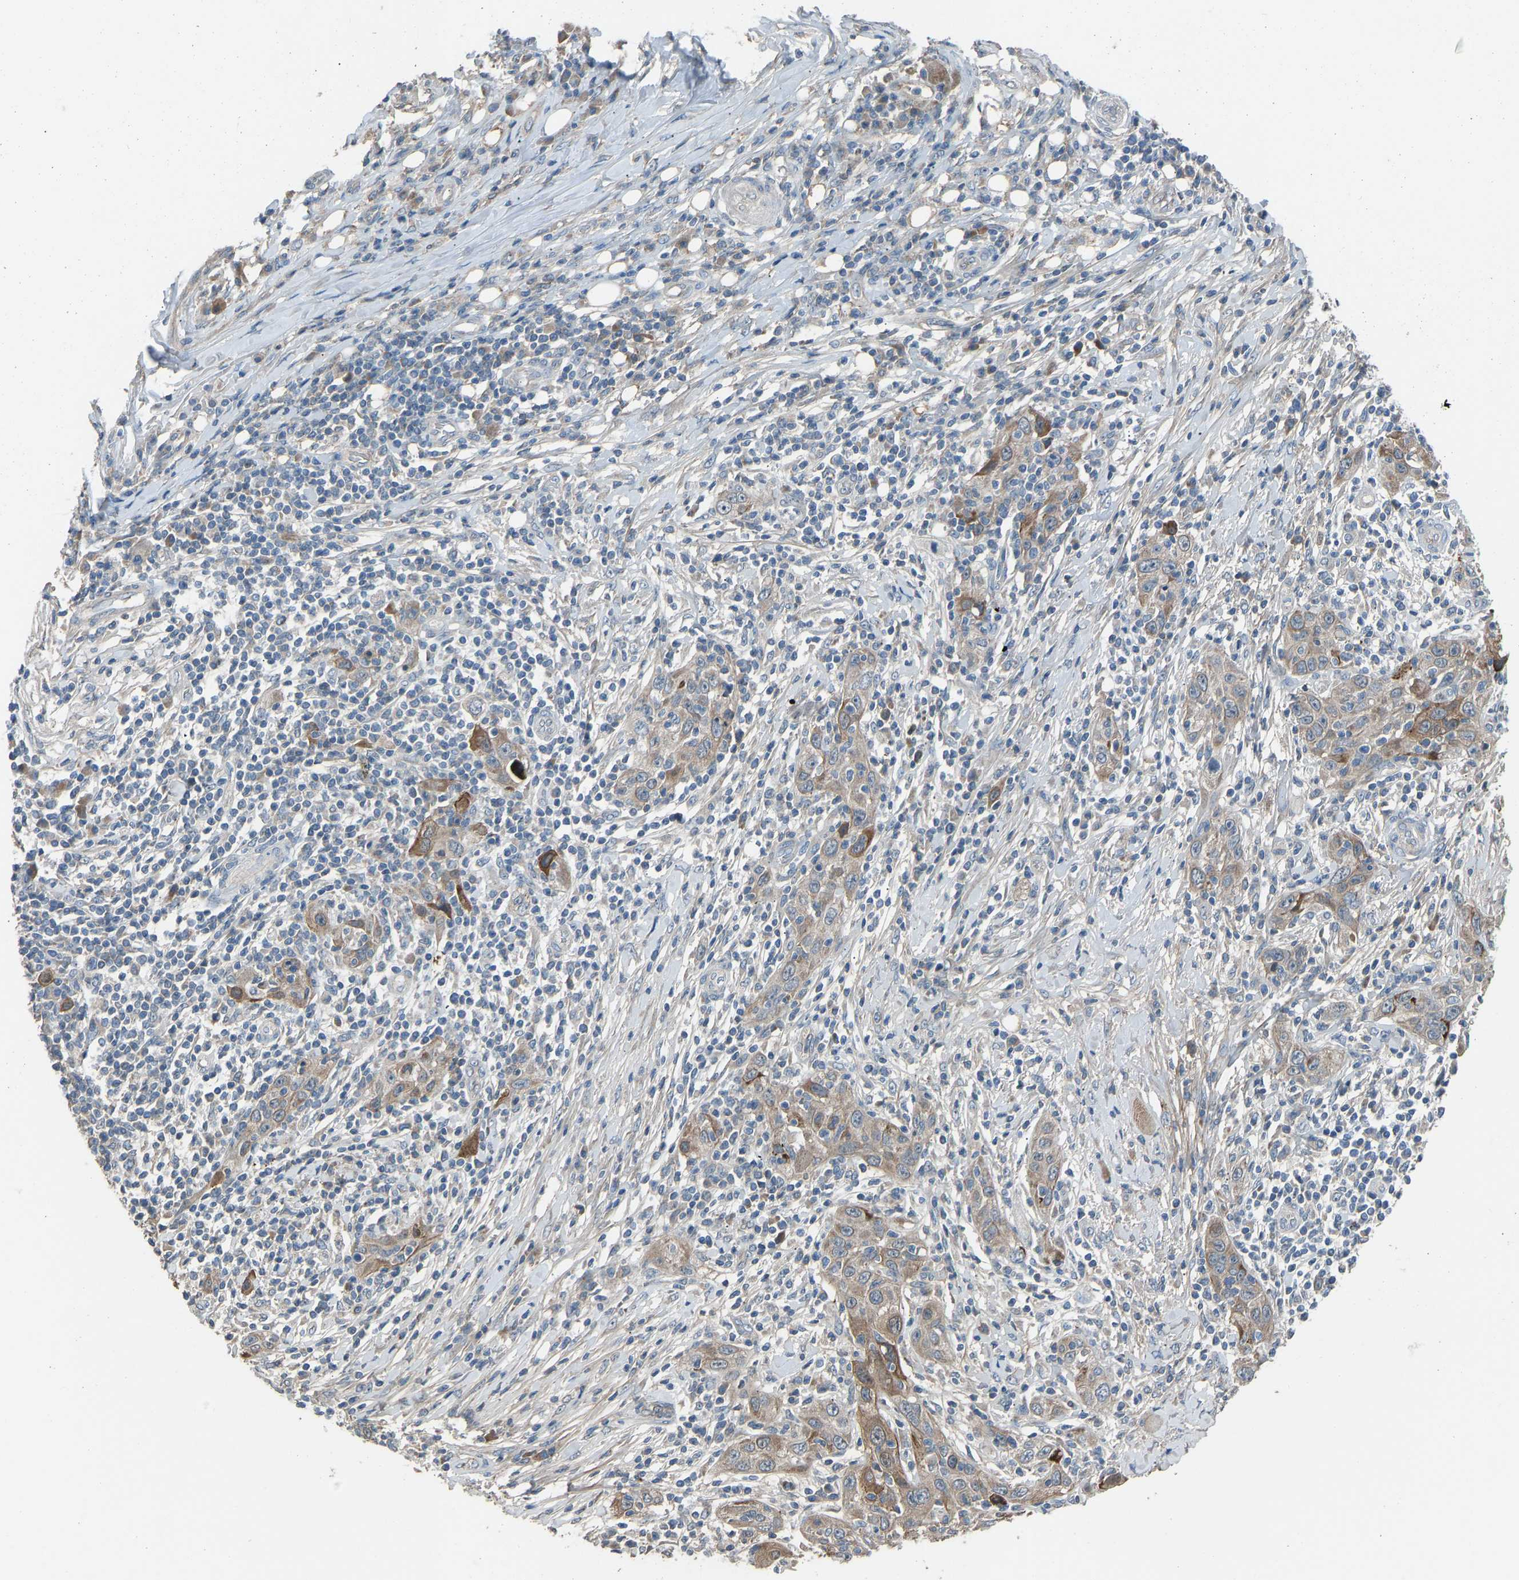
{"staining": {"intensity": "weak", "quantity": ">75%", "location": "cytoplasmic/membranous"}, "tissue": "skin cancer", "cell_type": "Tumor cells", "image_type": "cancer", "snomed": [{"axis": "morphology", "description": "Squamous cell carcinoma, NOS"}, {"axis": "topography", "description": "Skin"}], "caption": "A micrograph of human skin cancer stained for a protein exhibits weak cytoplasmic/membranous brown staining in tumor cells.", "gene": "TGFBR3", "patient": {"sex": "female", "age": 88}}